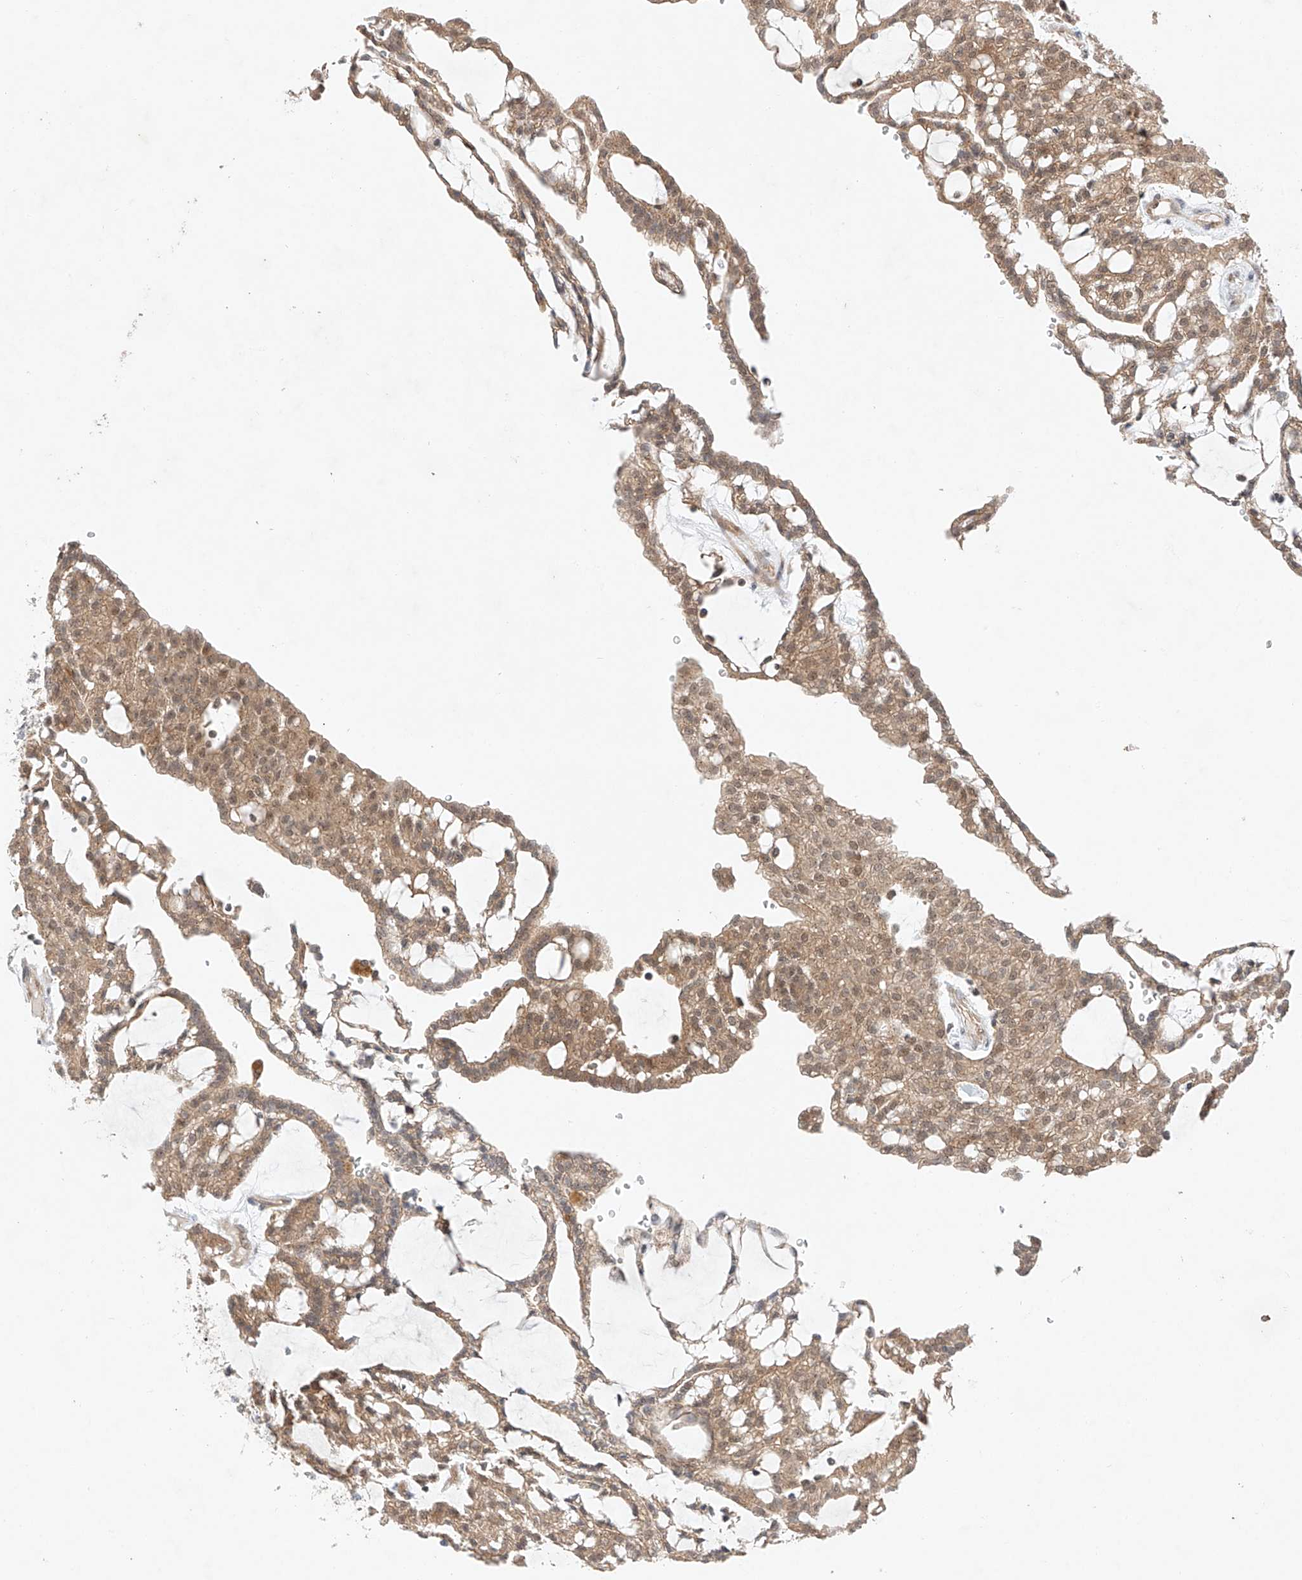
{"staining": {"intensity": "weak", "quantity": ">75%", "location": "cytoplasmic/membranous"}, "tissue": "renal cancer", "cell_type": "Tumor cells", "image_type": "cancer", "snomed": [{"axis": "morphology", "description": "Adenocarcinoma, NOS"}, {"axis": "topography", "description": "Kidney"}], "caption": "Tumor cells show low levels of weak cytoplasmic/membranous staining in approximately >75% of cells in renal adenocarcinoma.", "gene": "TSR2", "patient": {"sex": "male", "age": 63}}